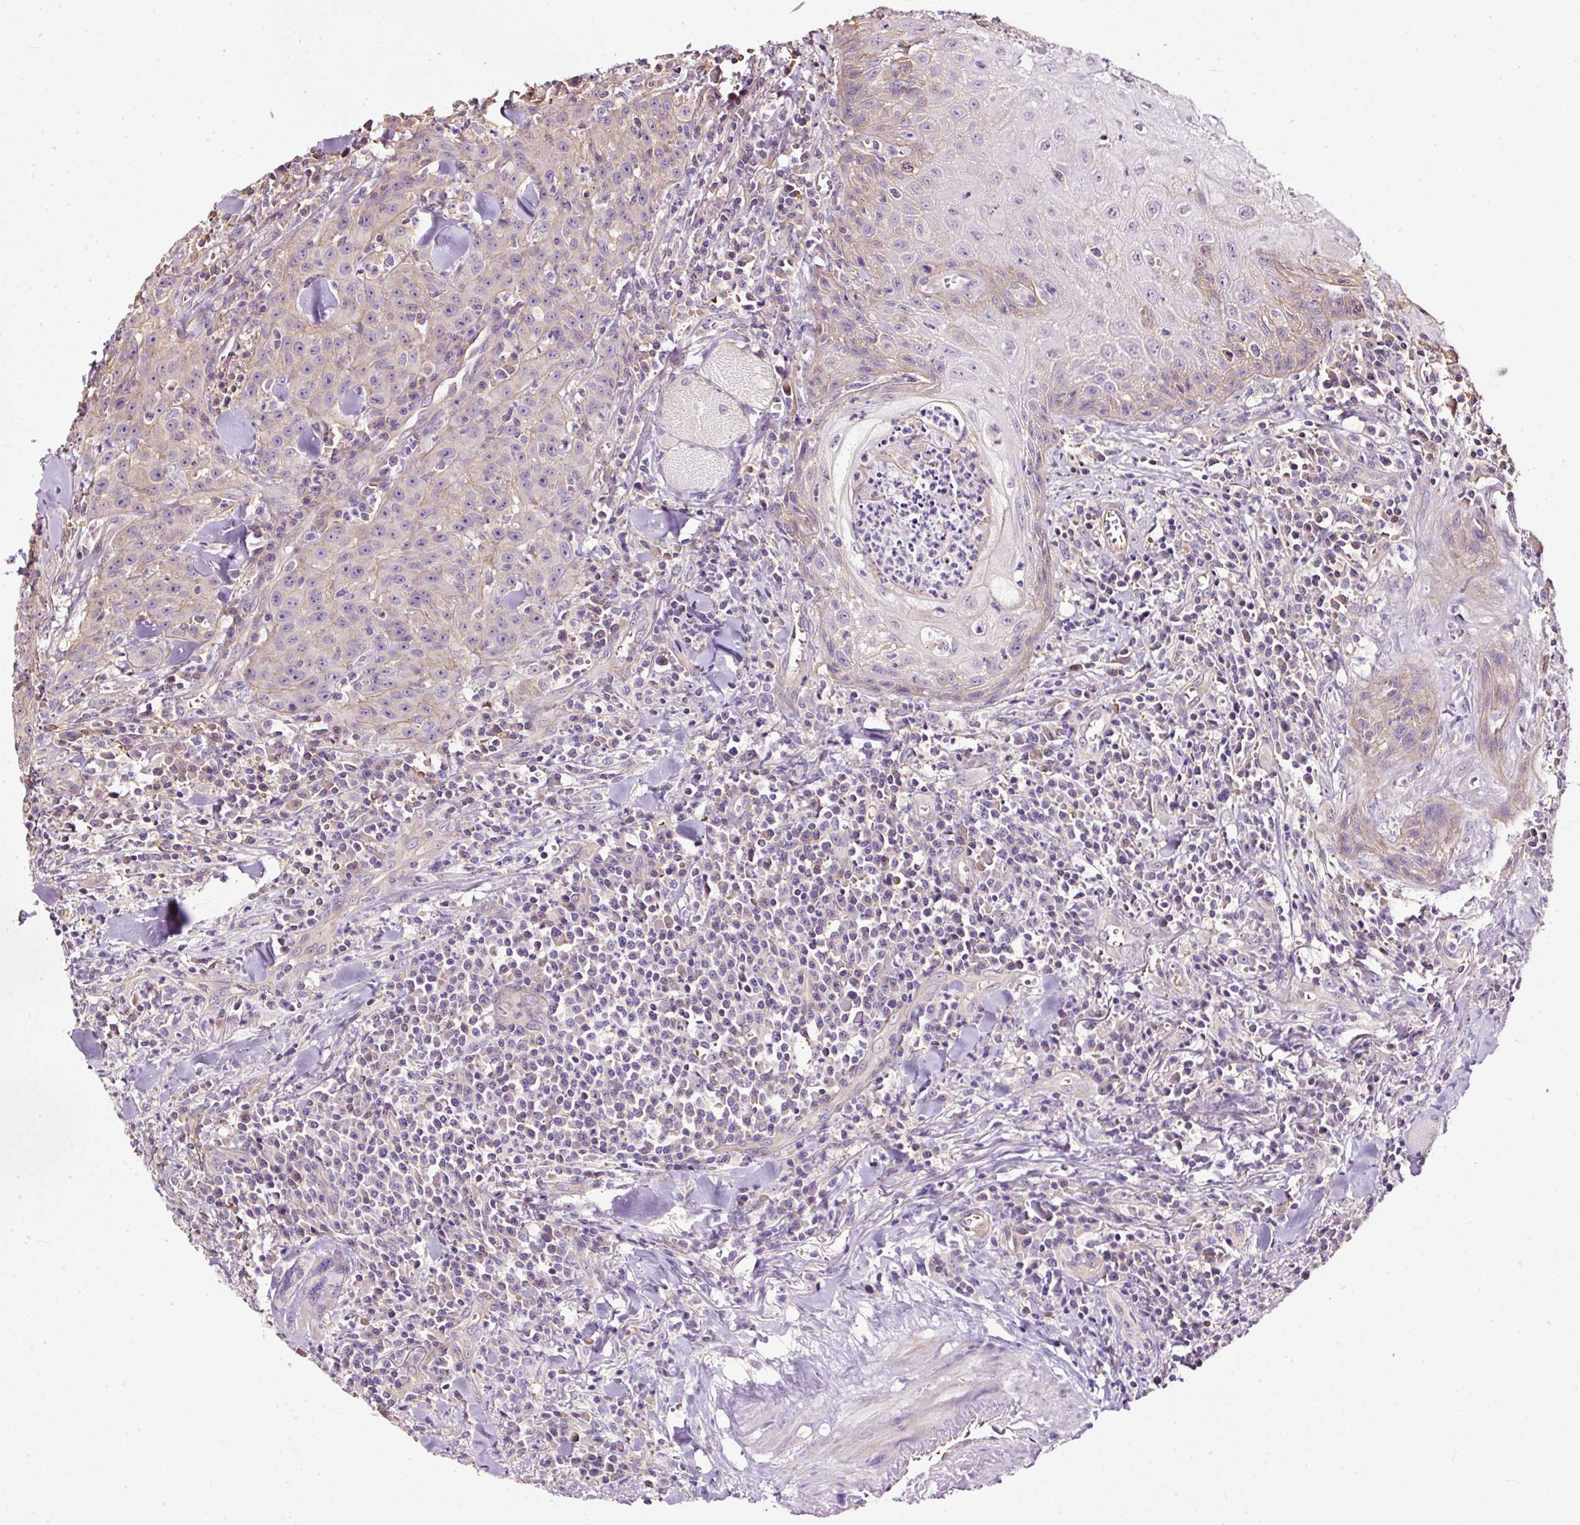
{"staining": {"intensity": "weak", "quantity": "<25%", "location": "cytoplasmic/membranous"}, "tissue": "head and neck cancer", "cell_type": "Tumor cells", "image_type": "cancer", "snomed": [{"axis": "morphology", "description": "Normal tissue, NOS"}, {"axis": "morphology", "description": "Squamous cell carcinoma, NOS"}, {"axis": "topography", "description": "Oral tissue"}, {"axis": "topography", "description": "Head-Neck"}], "caption": "Image shows no significant protein expression in tumor cells of head and neck cancer (squamous cell carcinoma).", "gene": "USHBP1", "patient": {"sex": "female", "age": 70}}